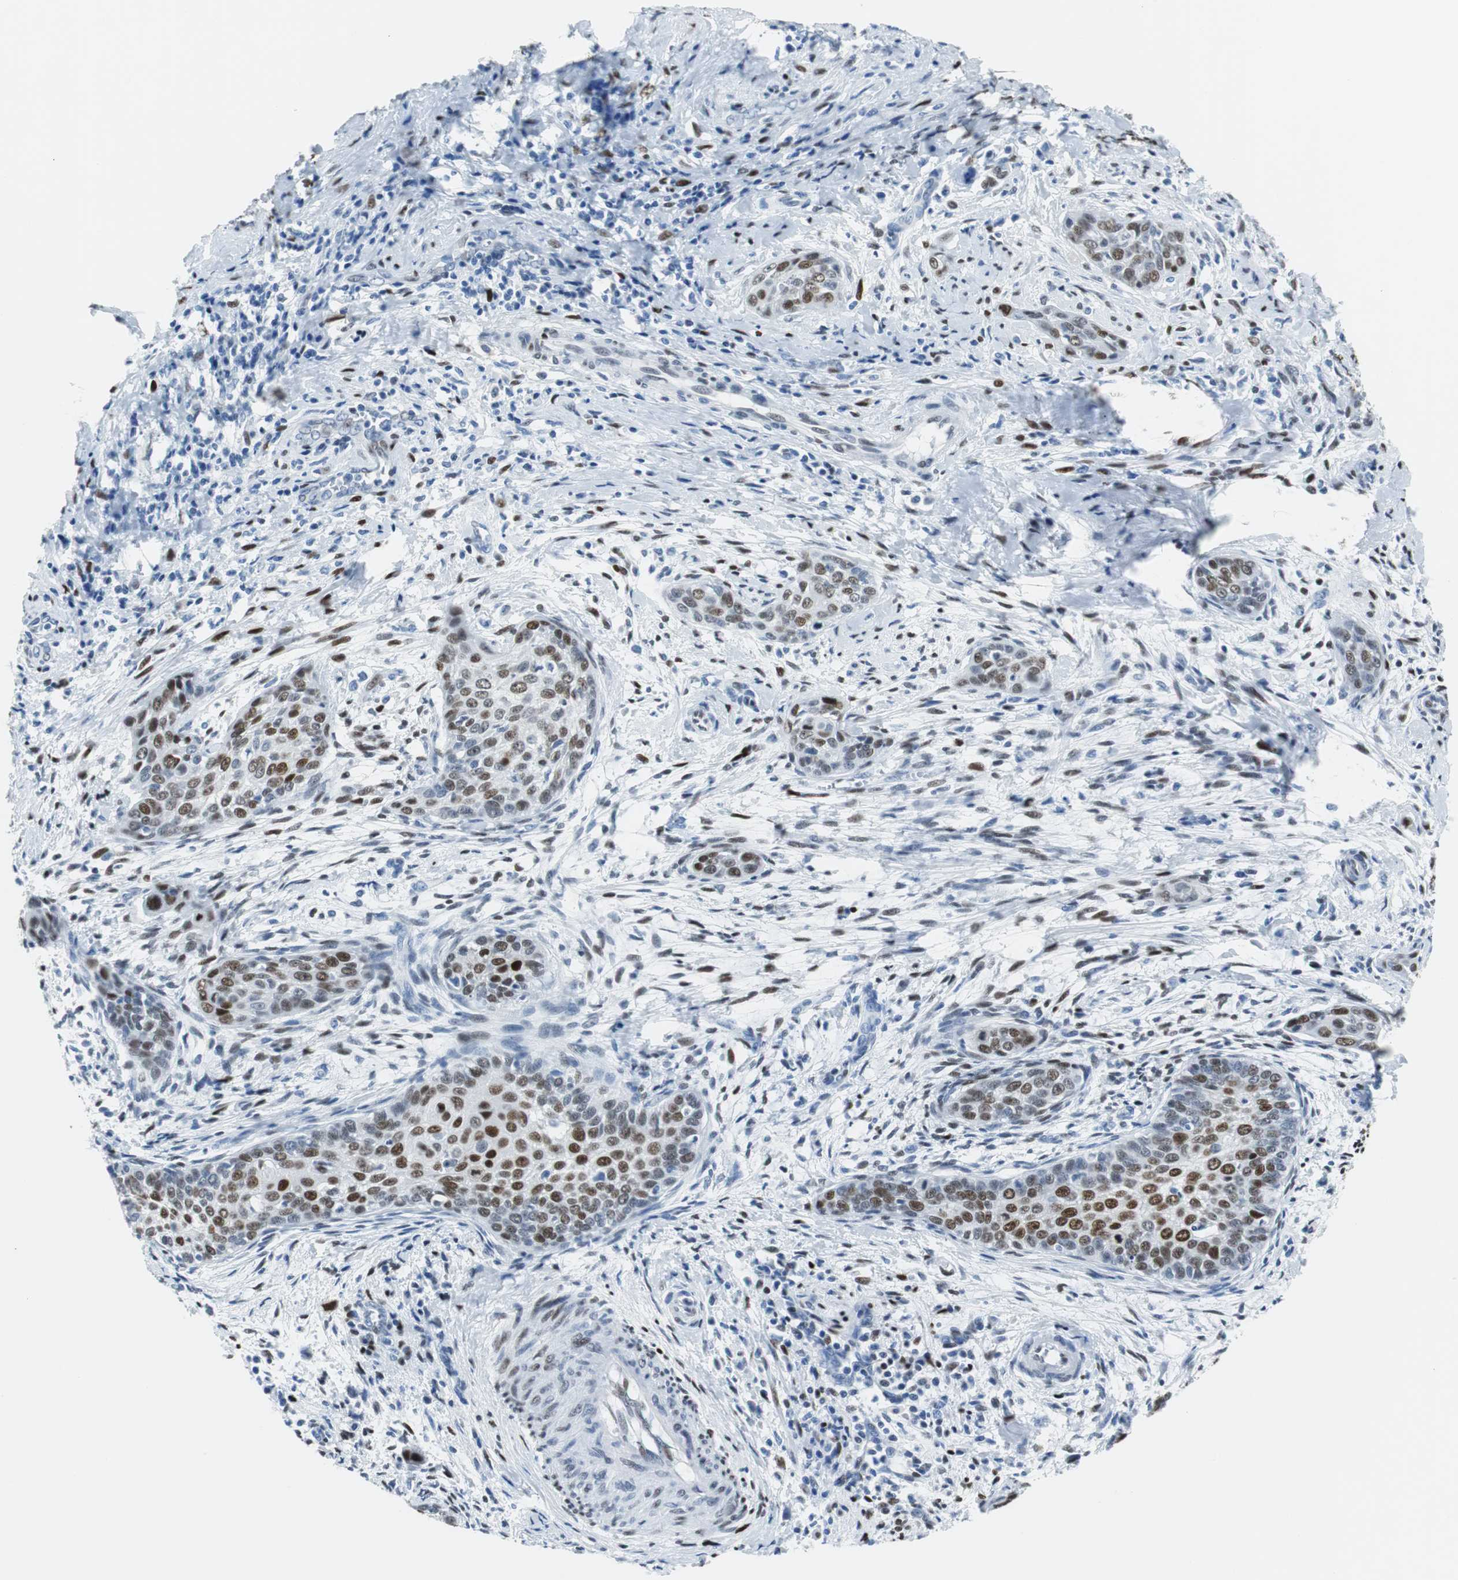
{"staining": {"intensity": "moderate", "quantity": ">75%", "location": "nuclear"}, "tissue": "cervical cancer", "cell_type": "Tumor cells", "image_type": "cancer", "snomed": [{"axis": "morphology", "description": "Squamous cell carcinoma, NOS"}, {"axis": "topography", "description": "Cervix"}], "caption": "This histopathology image reveals cervical cancer (squamous cell carcinoma) stained with IHC to label a protein in brown. The nuclear of tumor cells show moderate positivity for the protein. Nuclei are counter-stained blue.", "gene": "JUN", "patient": {"sex": "female", "age": 33}}